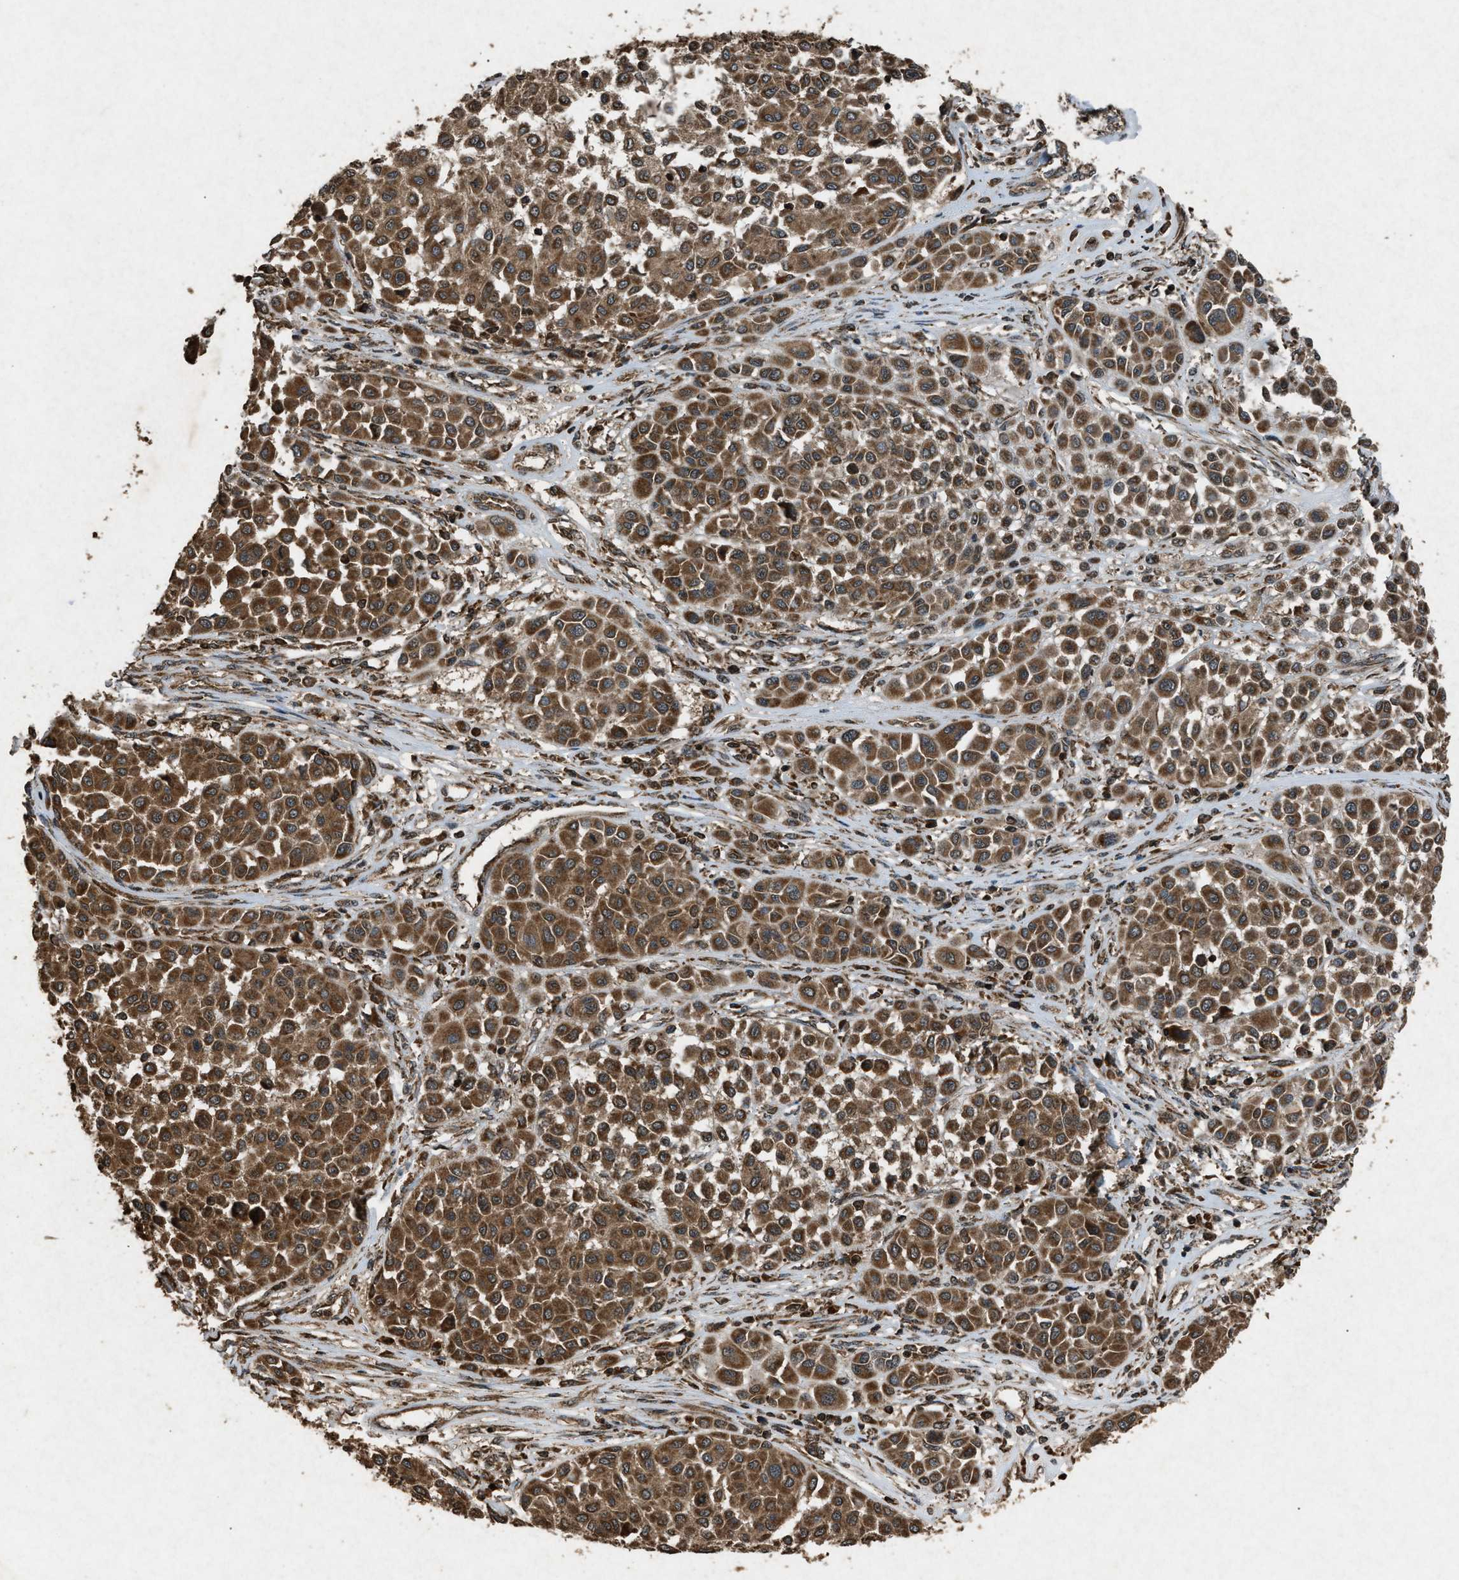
{"staining": {"intensity": "strong", "quantity": ">75%", "location": "cytoplasmic/membranous"}, "tissue": "melanoma", "cell_type": "Tumor cells", "image_type": "cancer", "snomed": [{"axis": "morphology", "description": "Malignant melanoma, Metastatic site"}, {"axis": "topography", "description": "Soft tissue"}], "caption": "This histopathology image reveals melanoma stained with immunohistochemistry (IHC) to label a protein in brown. The cytoplasmic/membranous of tumor cells show strong positivity for the protein. Nuclei are counter-stained blue.", "gene": "OAS1", "patient": {"sex": "male", "age": 41}}